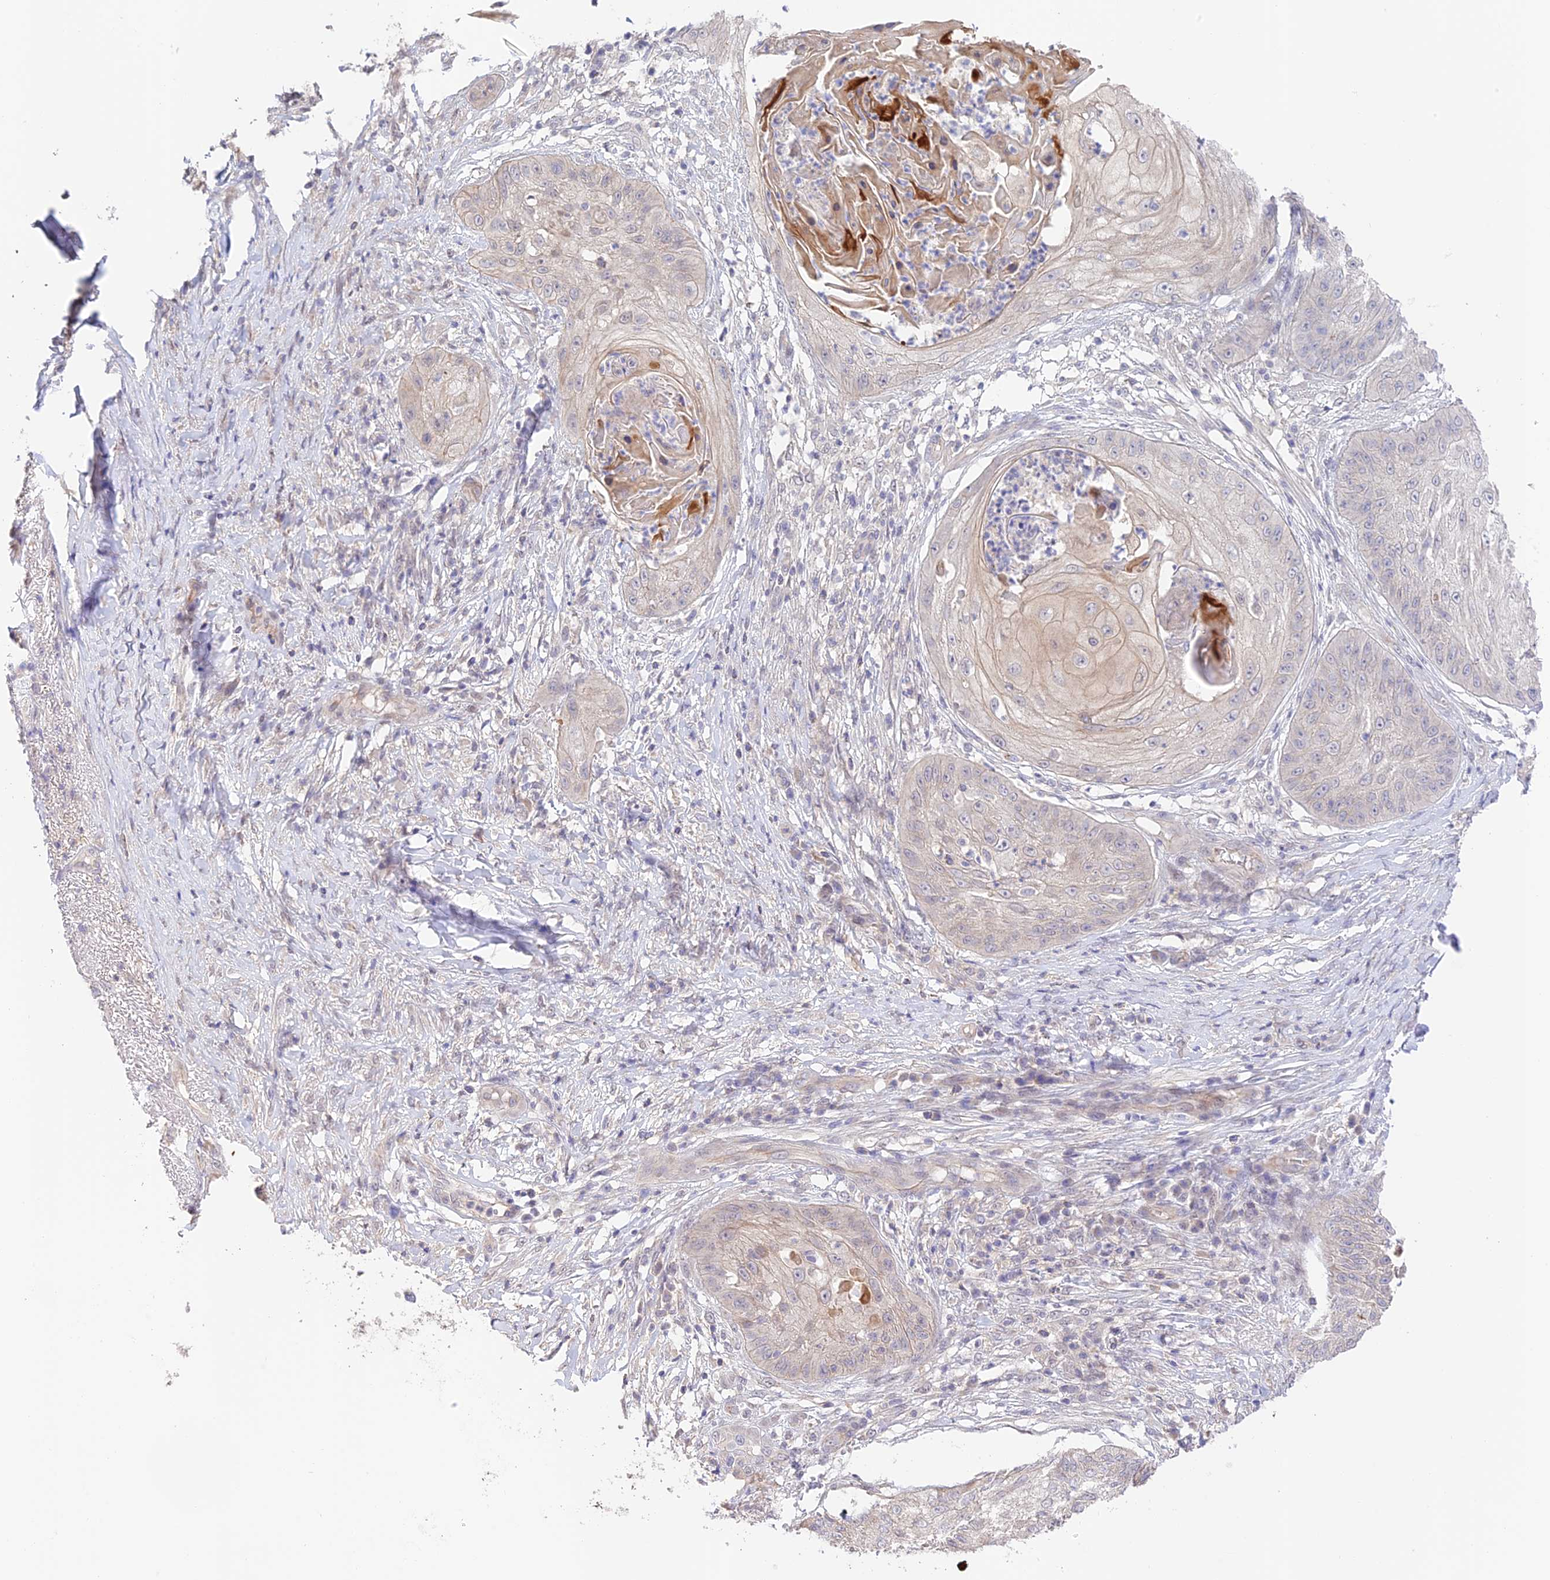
{"staining": {"intensity": "negative", "quantity": "none", "location": "none"}, "tissue": "skin cancer", "cell_type": "Tumor cells", "image_type": "cancer", "snomed": [{"axis": "morphology", "description": "Squamous cell carcinoma, NOS"}, {"axis": "topography", "description": "Skin"}], "caption": "An image of human skin squamous cell carcinoma is negative for staining in tumor cells.", "gene": "CAMSAP3", "patient": {"sex": "male", "age": 70}}